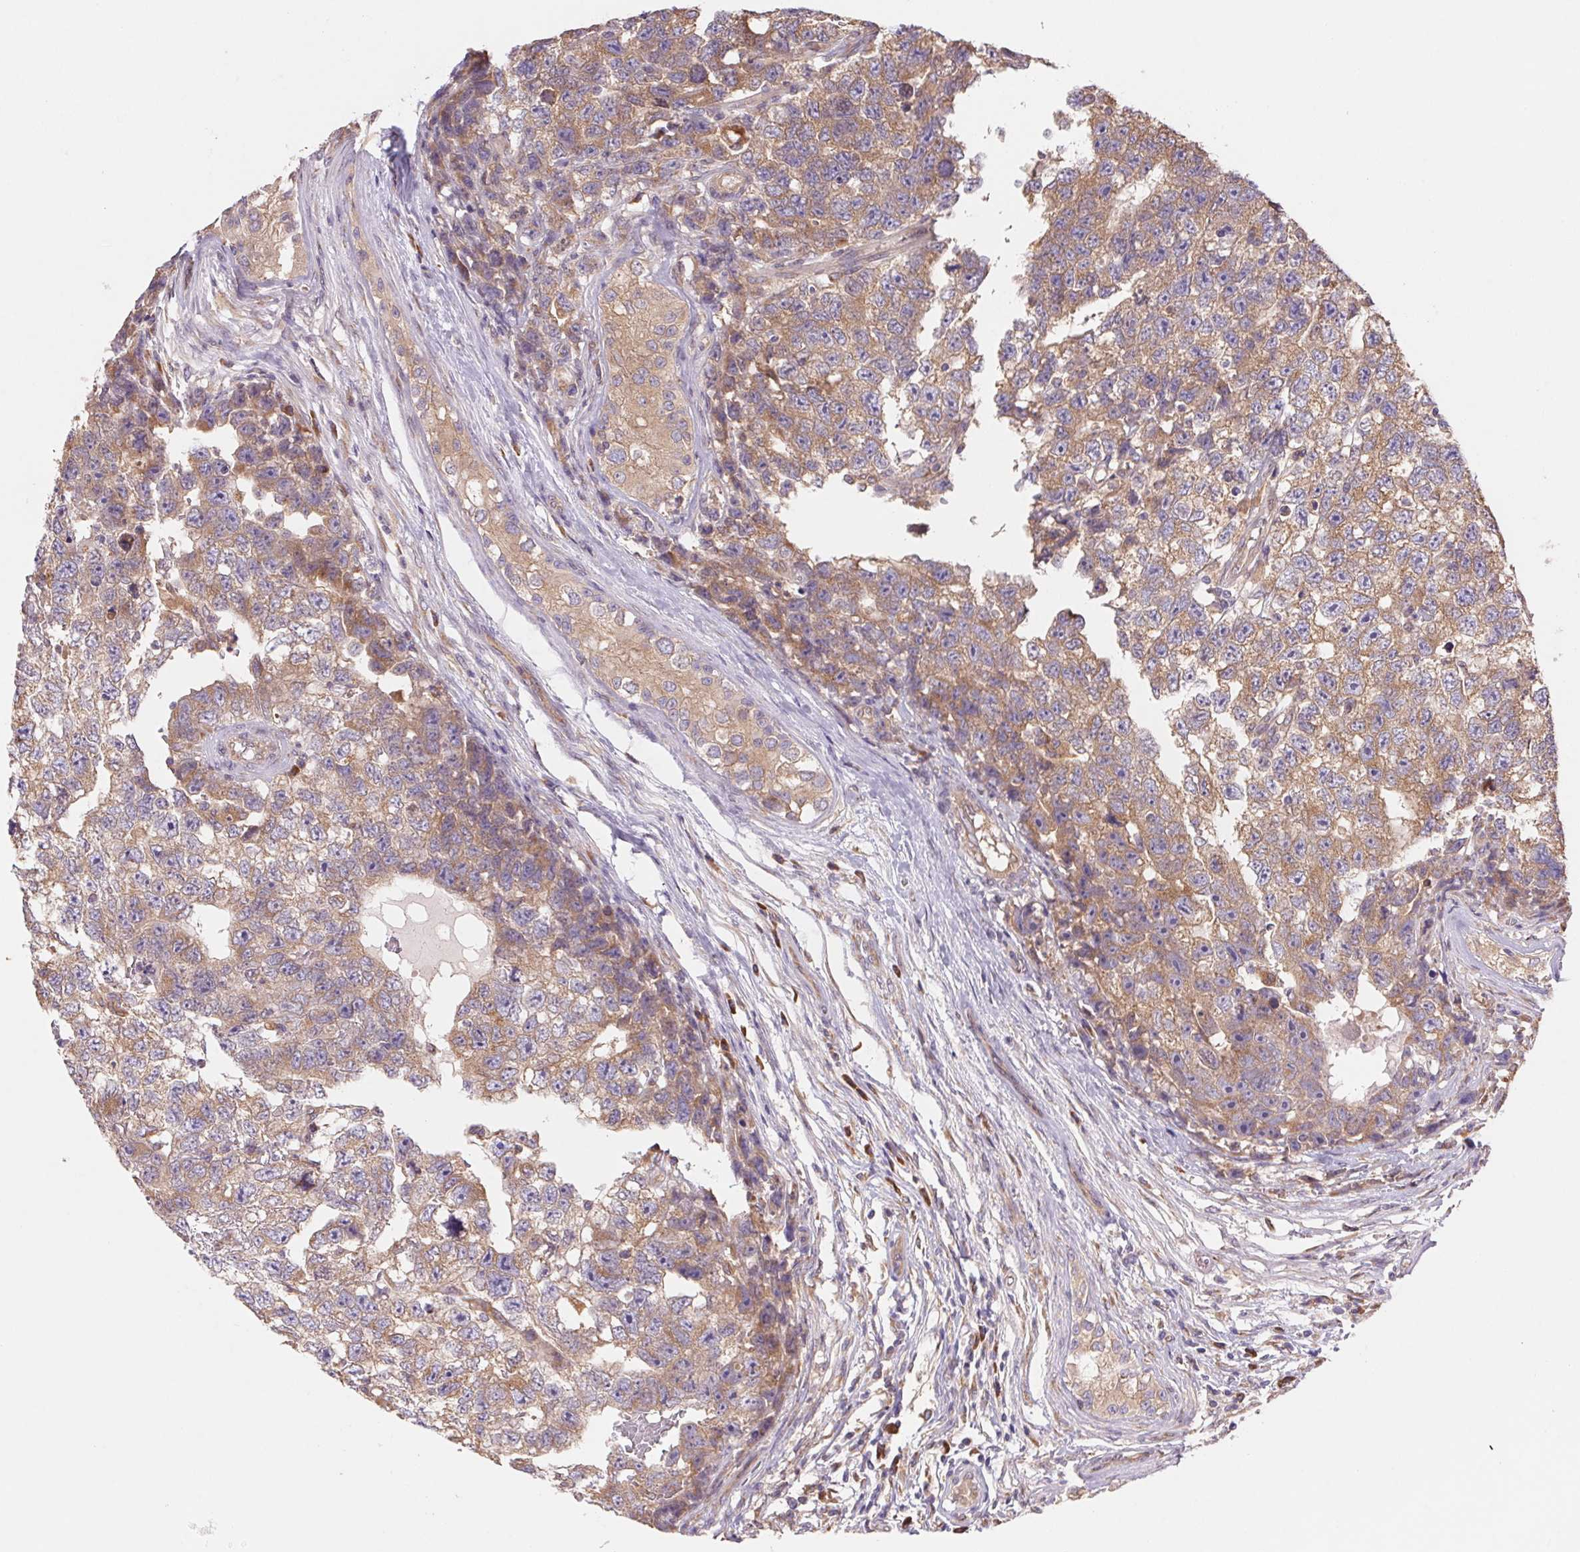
{"staining": {"intensity": "moderate", "quantity": ">75%", "location": "cytoplasmic/membranous"}, "tissue": "testis cancer", "cell_type": "Tumor cells", "image_type": "cancer", "snomed": [{"axis": "morphology", "description": "Carcinoma, Embryonal, NOS"}, {"axis": "topography", "description": "Testis"}], "caption": "Immunohistochemistry (IHC) of human embryonal carcinoma (testis) displays medium levels of moderate cytoplasmic/membranous staining in approximately >75% of tumor cells.", "gene": "RAB1A", "patient": {"sex": "male", "age": 22}}